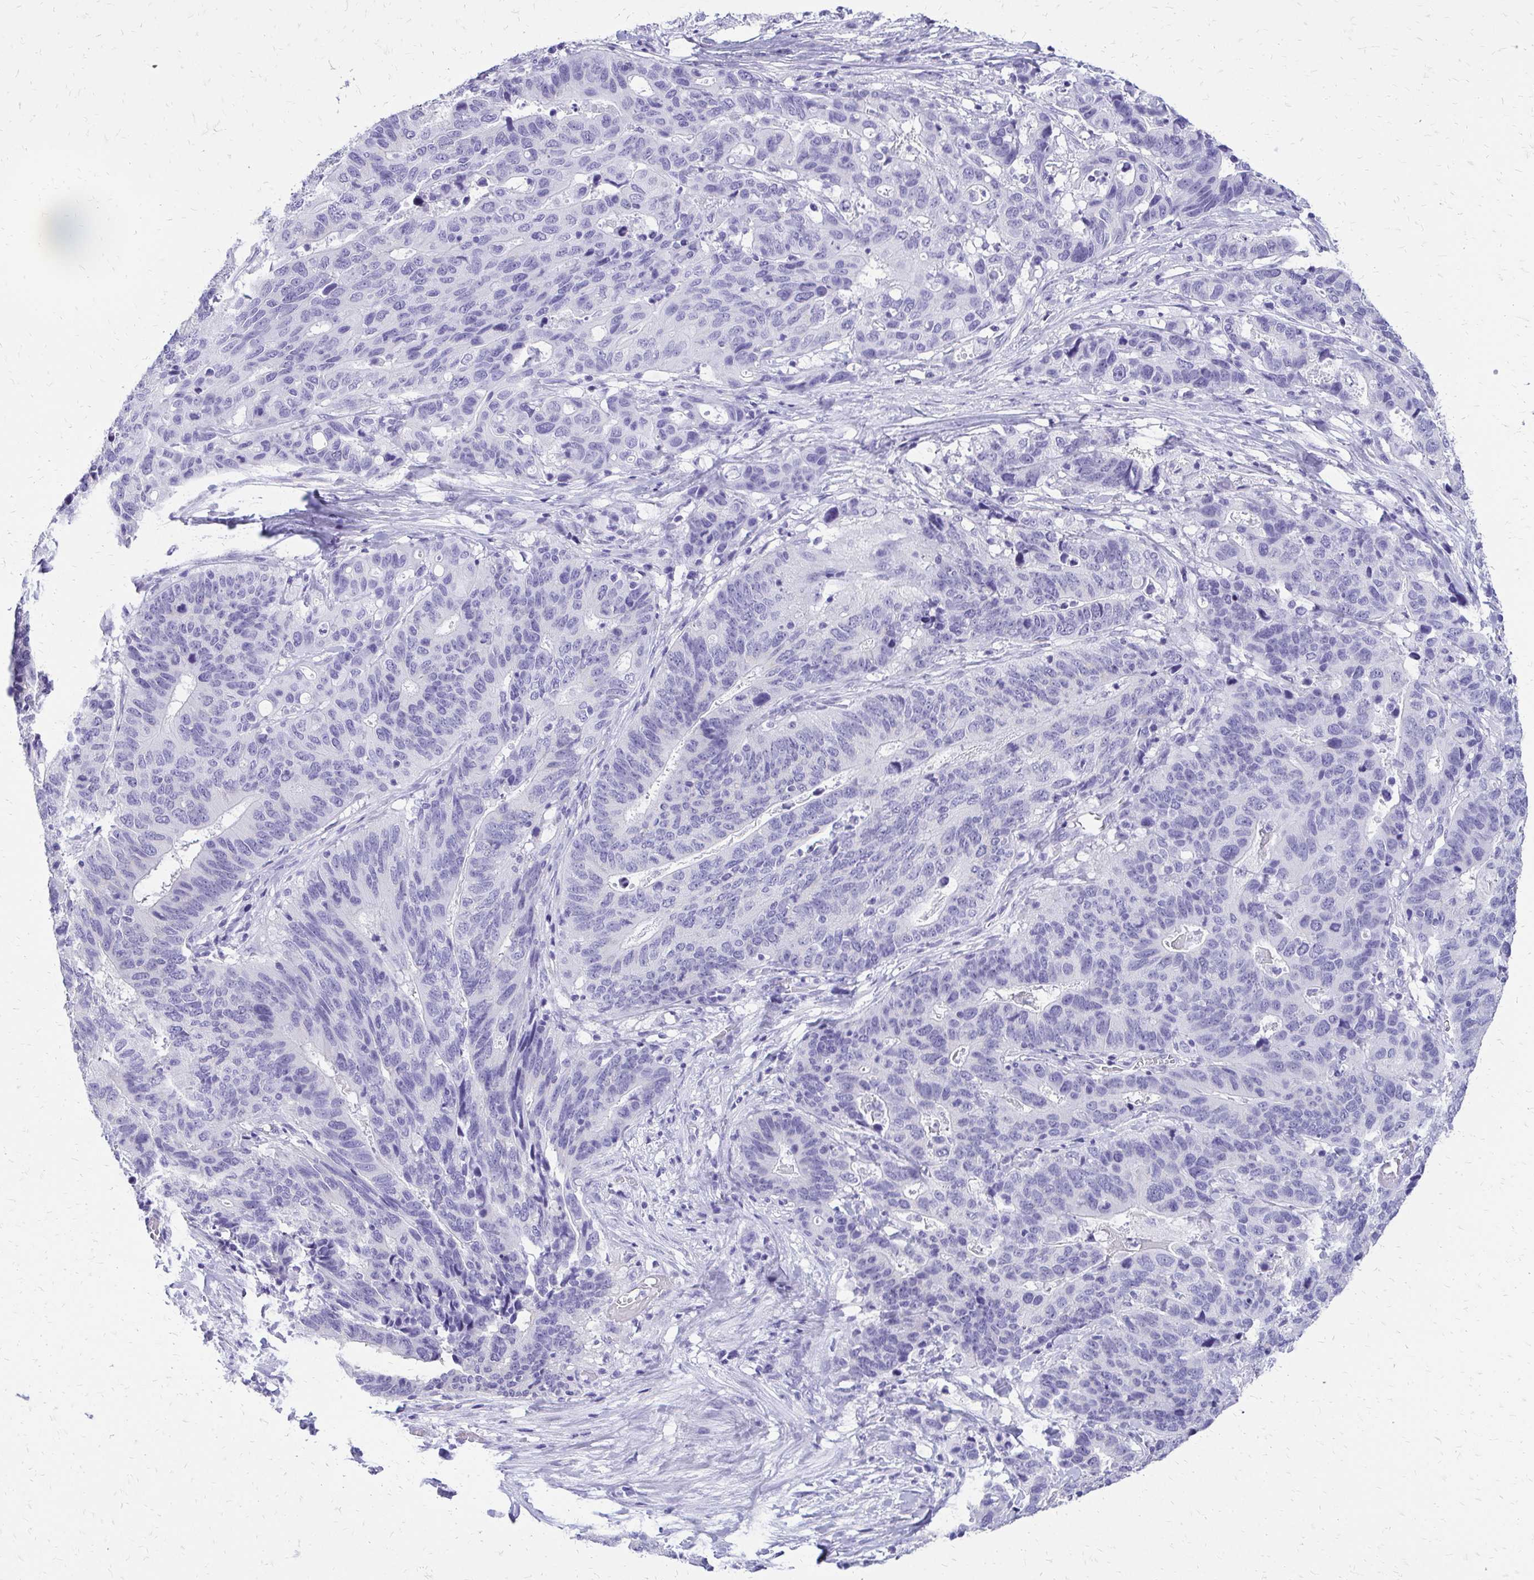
{"staining": {"intensity": "negative", "quantity": "none", "location": "none"}, "tissue": "stomach cancer", "cell_type": "Tumor cells", "image_type": "cancer", "snomed": [{"axis": "morphology", "description": "Adenocarcinoma, NOS"}, {"axis": "topography", "description": "Stomach, upper"}], "caption": "This image is of stomach cancer (adenocarcinoma) stained with IHC to label a protein in brown with the nuclei are counter-stained blue. There is no positivity in tumor cells.", "gene": "SLC32A1", "patient": {"sex": "female", "age": 67}}